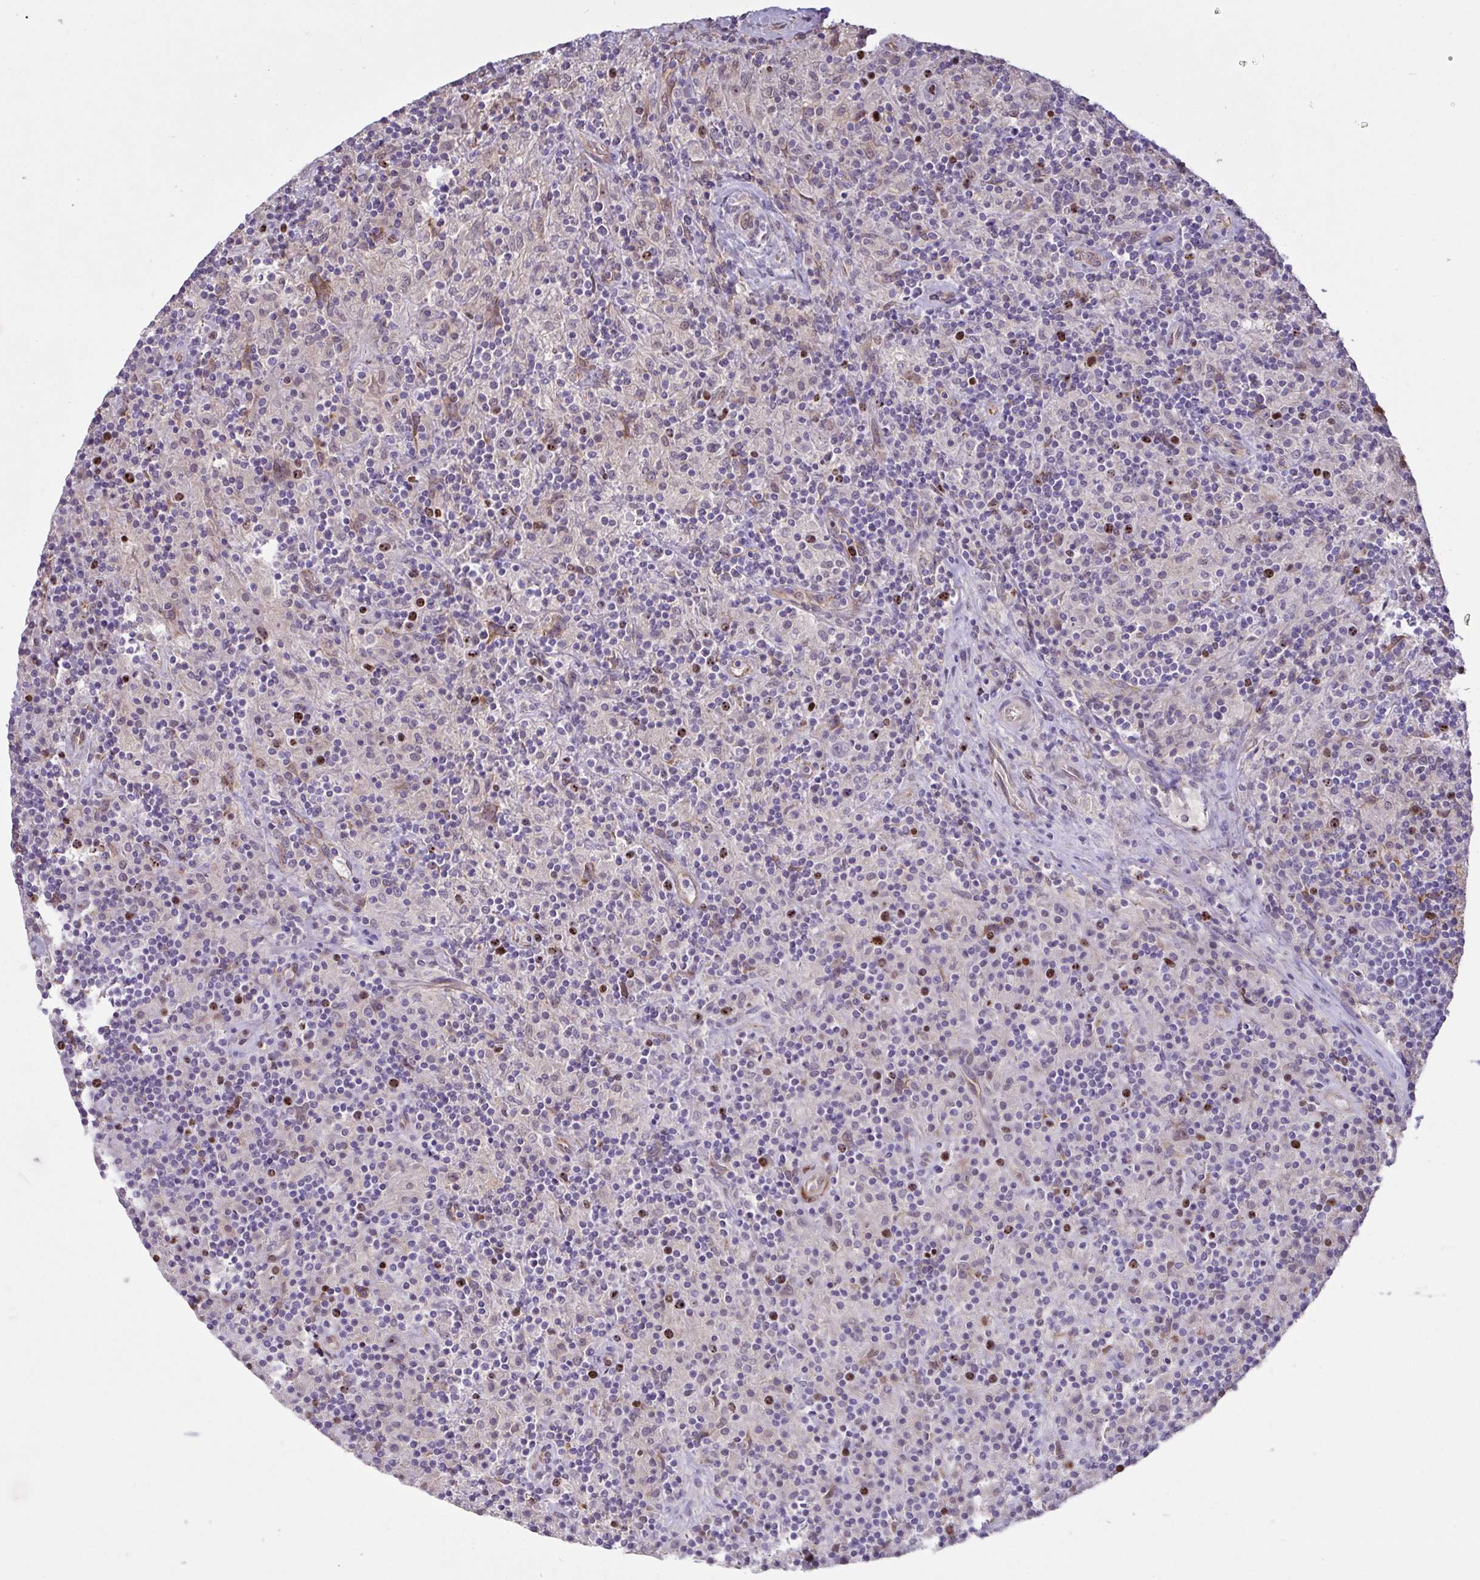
{"staining": {"intensity": "moderate", "quantity": "<25%", "location": "cytoplasmic/membranous,nuclear"}, "tissue": "lymphoma", "cell_type": "Tumor cells", "image_type": "cancer", "snomed": [{"axis": "morphology", "description": "Hodgkin's disease, NOS"}, {"axis": "topography", "description": "Lymph node"}], "caption": "Lymphoma stained with a protein marker exhibits moderate staining in tumor cells.", "gene": "SETD7", "patient": {"sex": "male", "age": 70}}